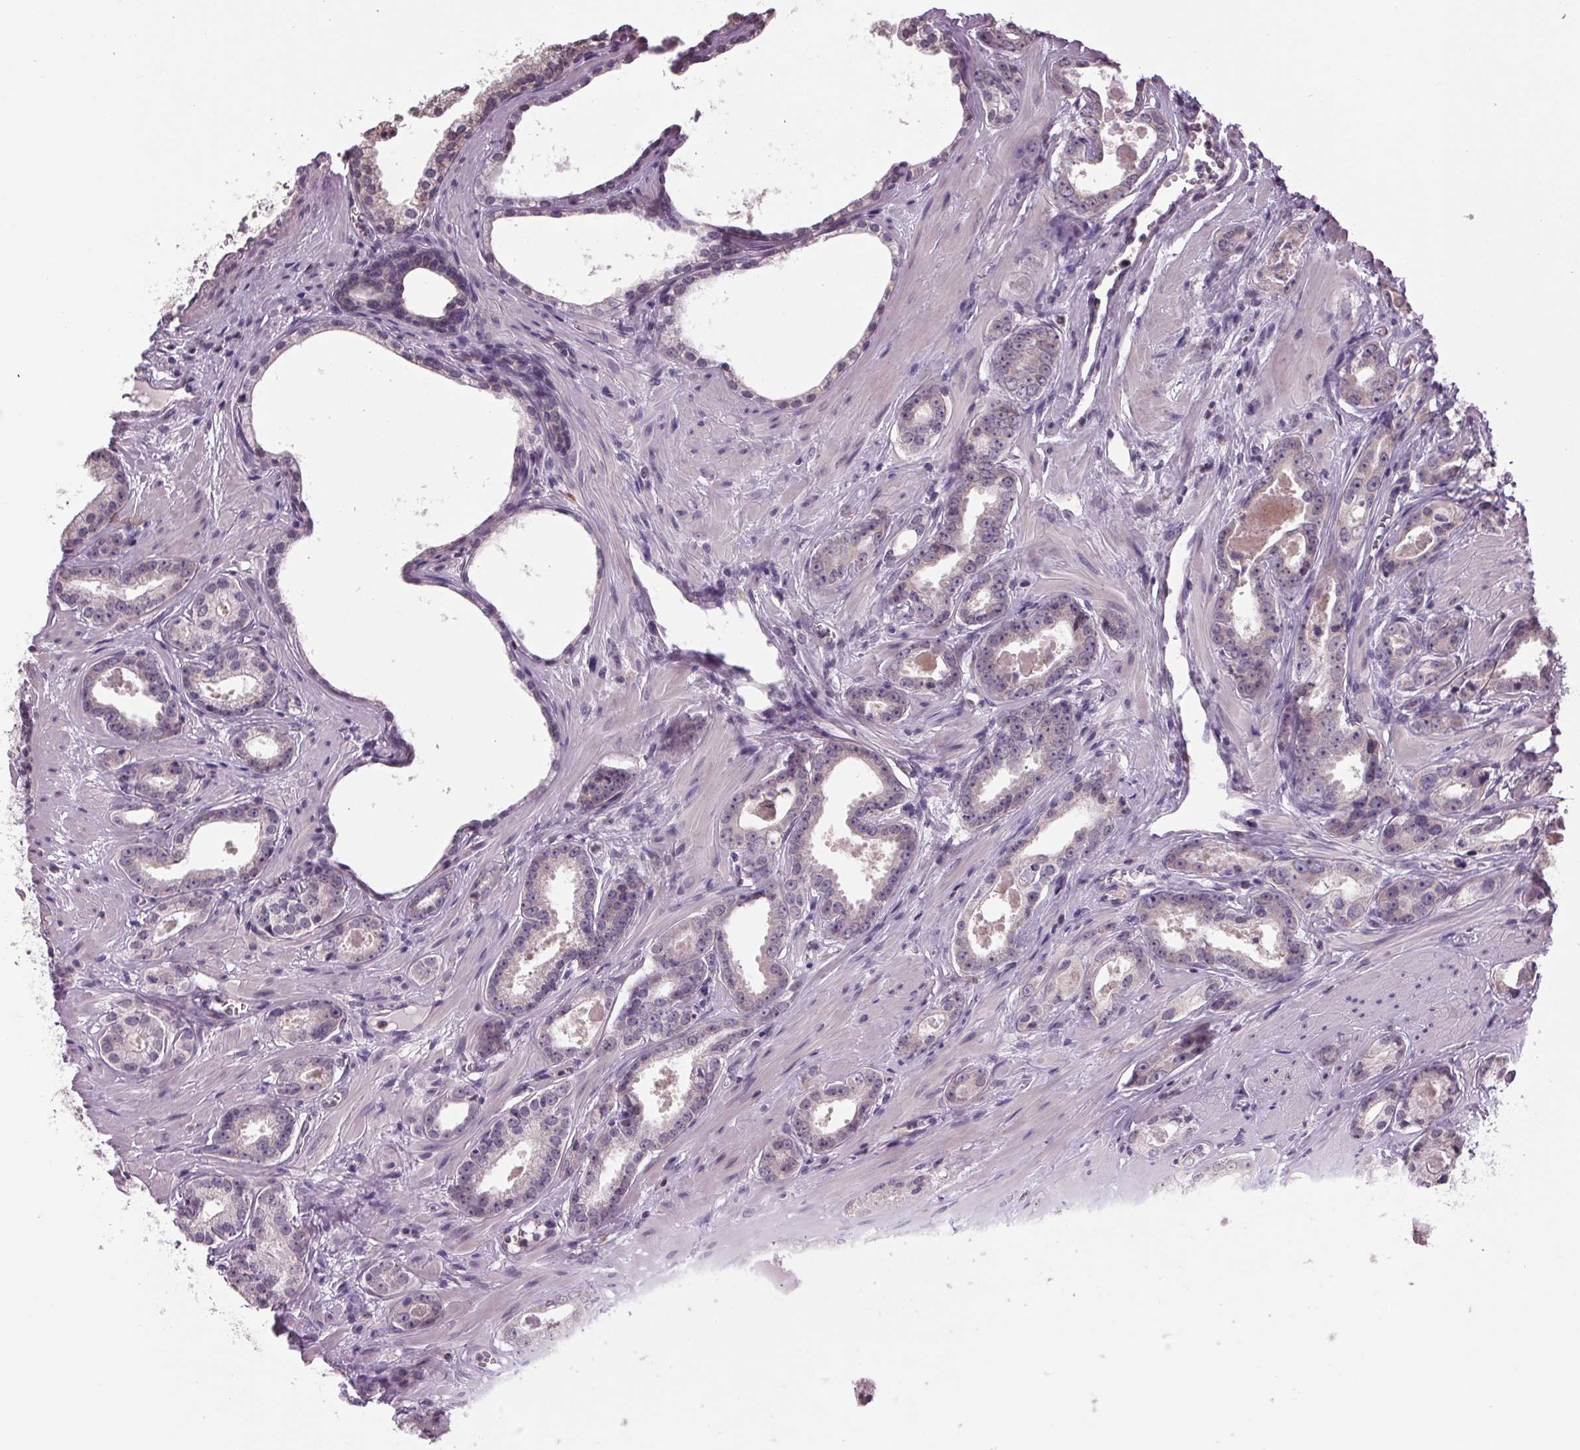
{"staining": {"intensity": "weak", "quantity": "25%-75%", "location": "cytoplasmic/membranous"}, "tissue": "prostate cancer", "cell_type": "Tumor cells", "image_type": "cancer", "snomed": [{"axis": "morphology", "description": "Adenocarcinoma, Low grade"}, {"axis": "topography", "description": "Prostate"}], "caption": "A micrograph of prostate adenocarcinoma (low-grade) stained for a protein reveals weak cytoplasmic/membranous brown staining in tumor cells. Nuclei are stained in blue.", "gene": "VWA3B", "patient": {"sex": "male", "age": 64}}